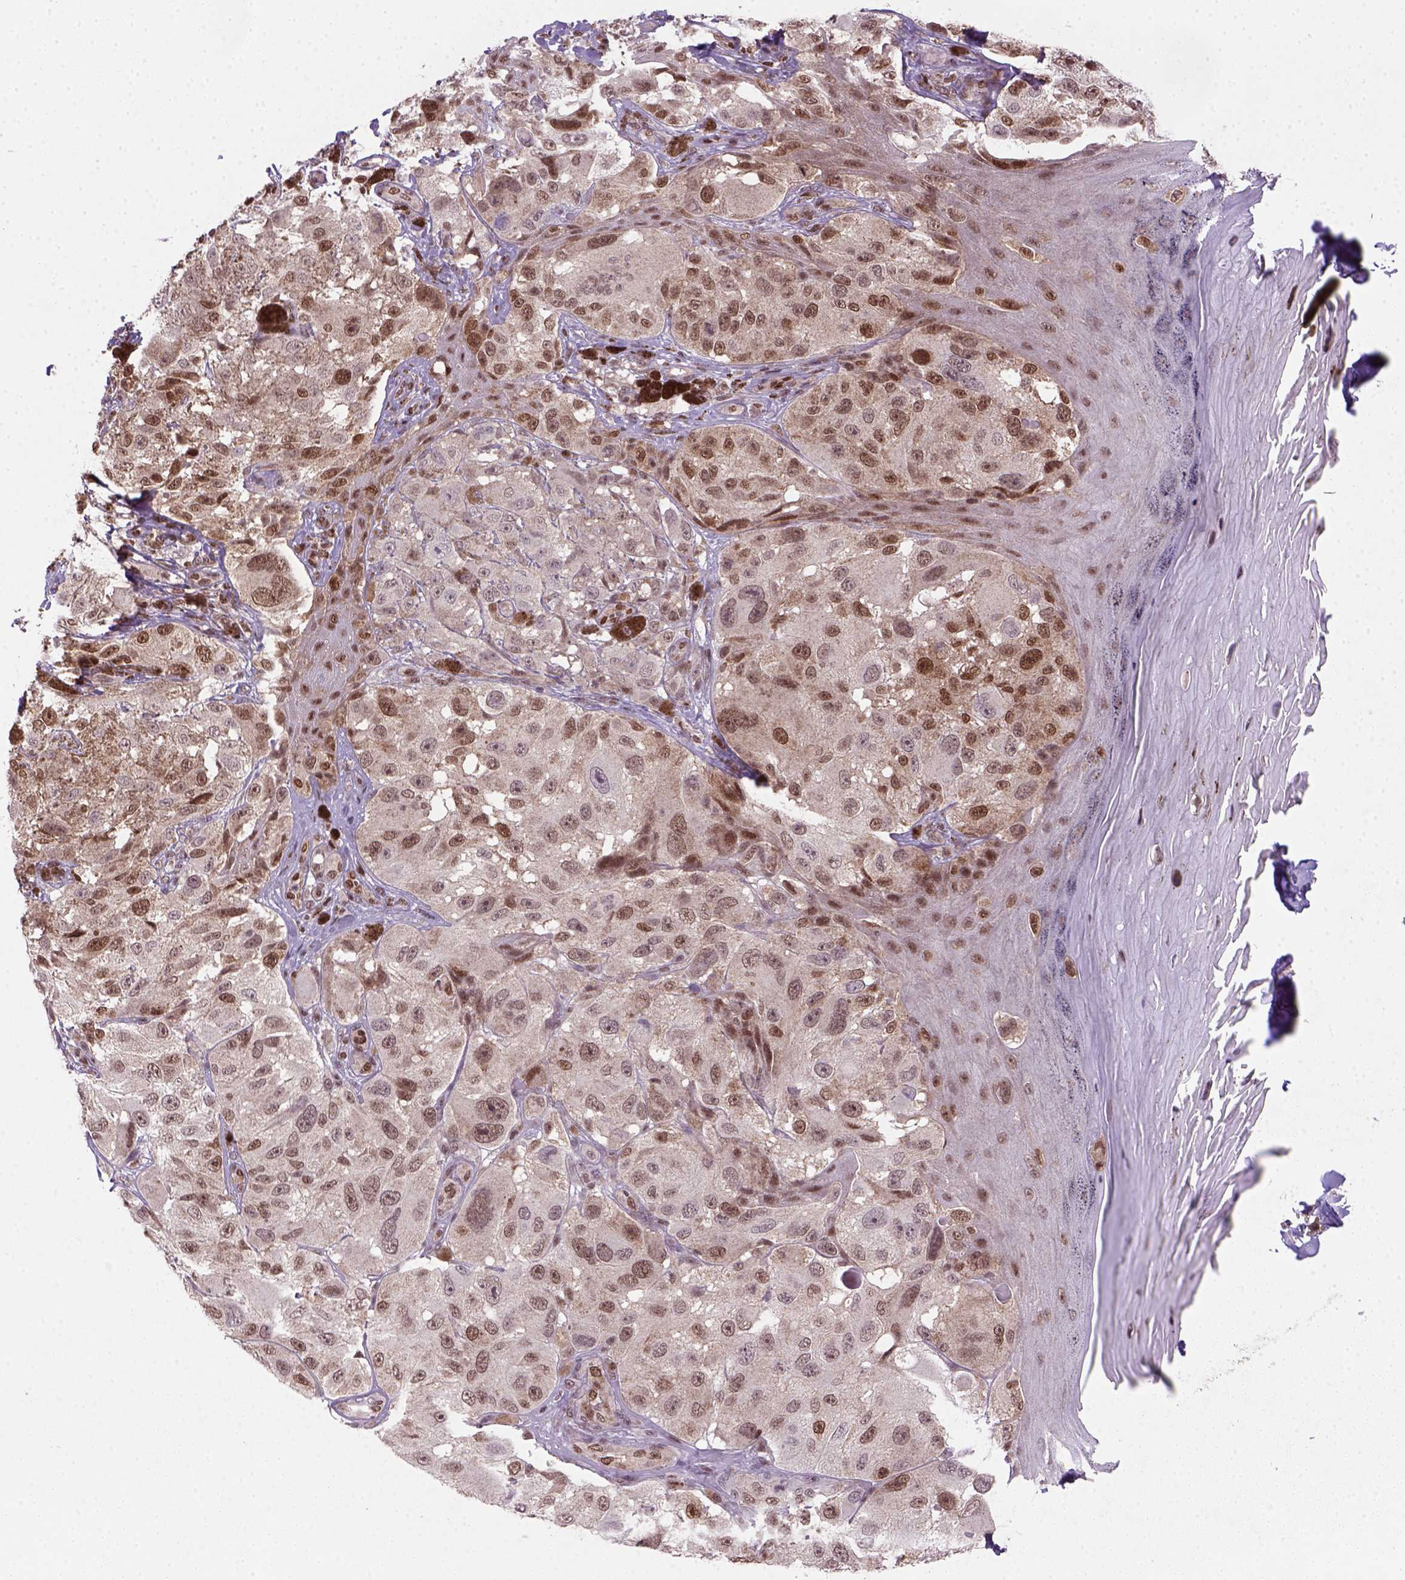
{"staining": {"intensity": "moderate", "quantity": ">75%", "location": "nuclear"}, "tissue": "melanoma", "cell_type": "Tumor cells", "image_type": "cancer", "snomed": [{"axis": "morphology", "description": "Malignant melanoma, NOS"}, {"axis": "topography", "description": "Skin"}], "caption": "This is an image of IHC staining of malignant melanoma, which shows moderate staining in the nuclear of tumor cells.", "gene": "MGMT", "patient": {"sex": "male", "age": 36}}